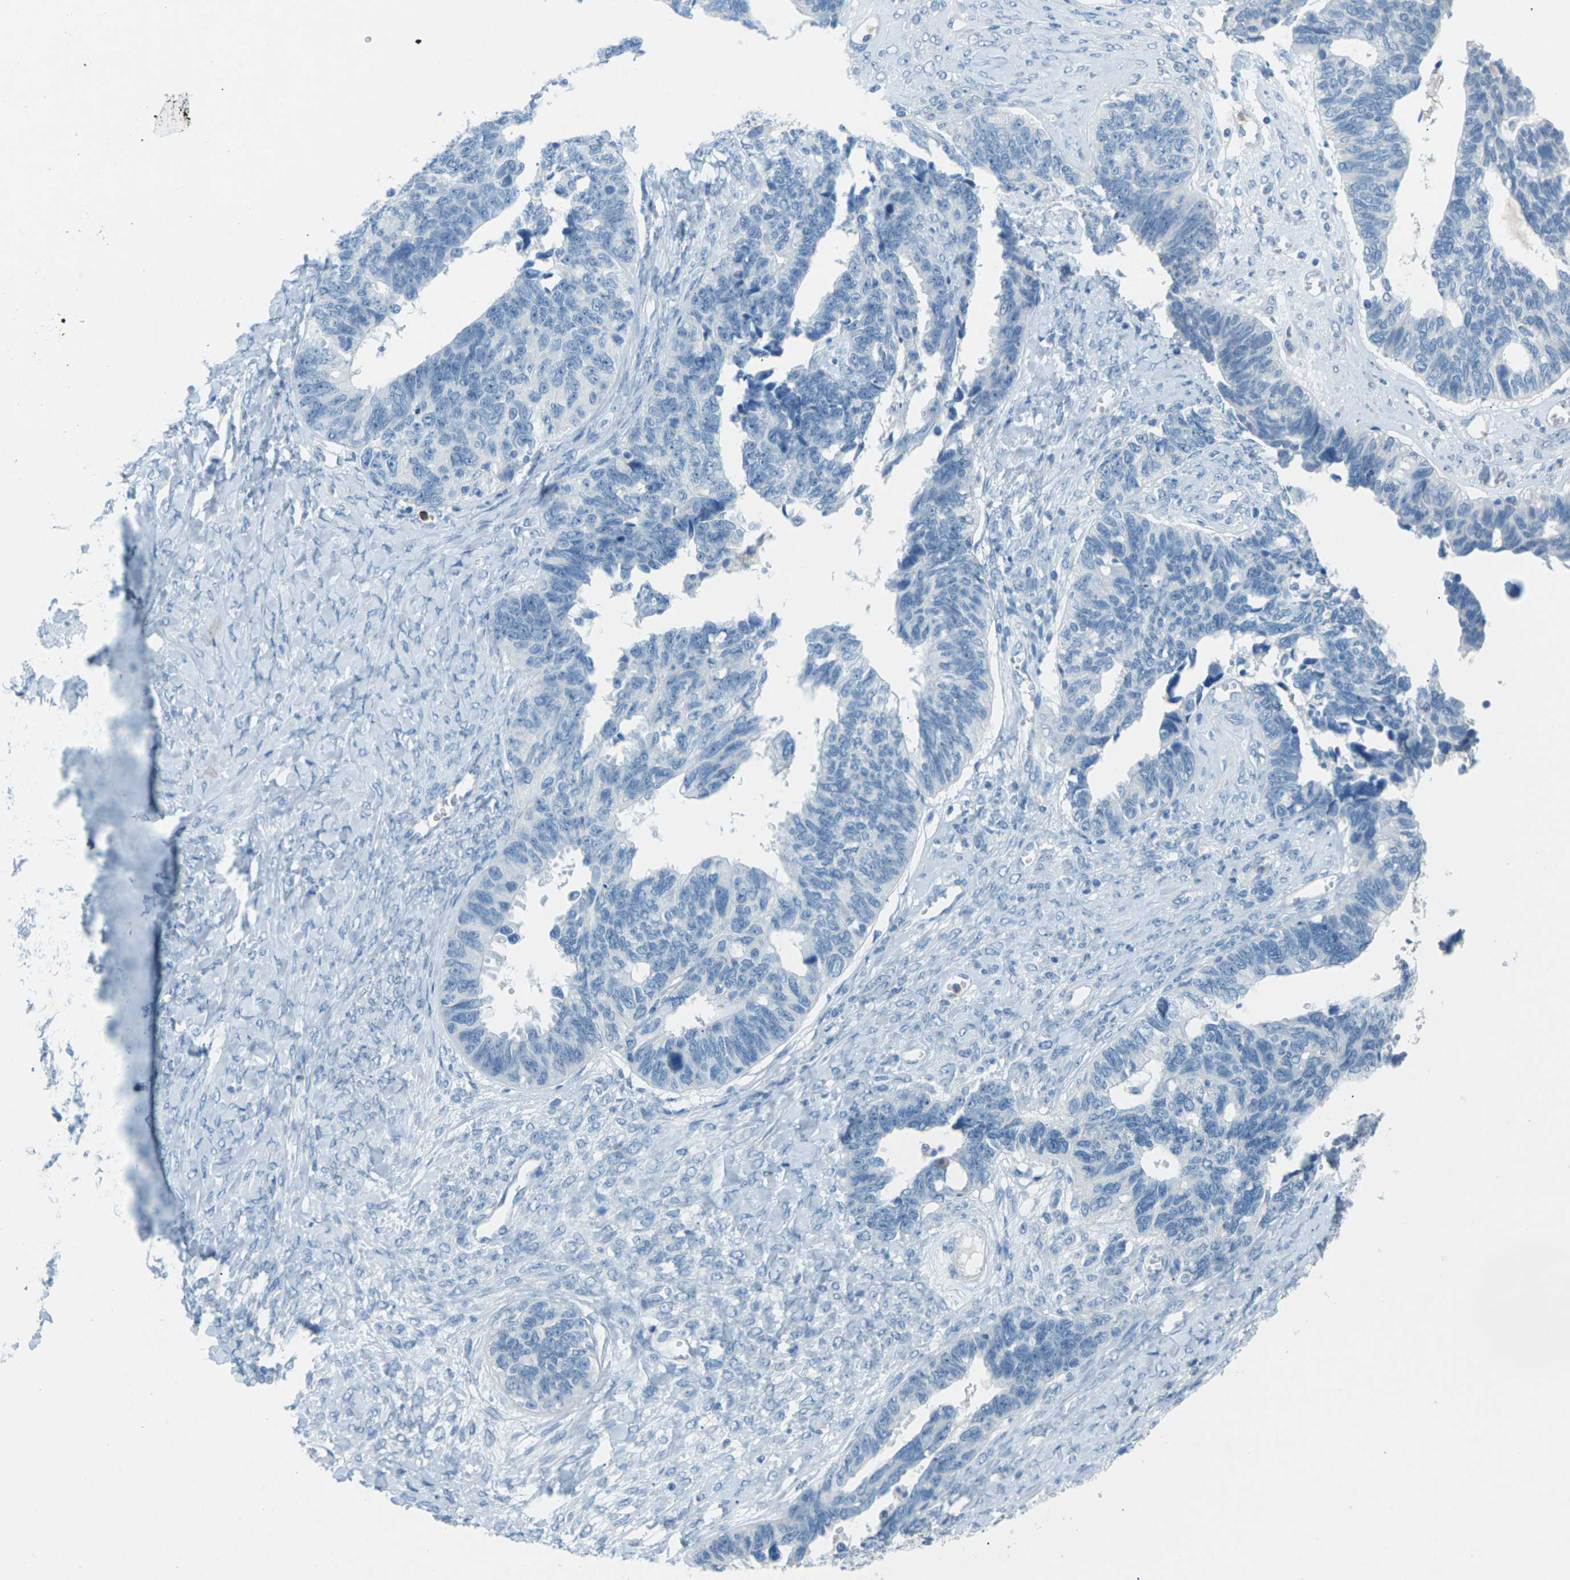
{"staining": {"intensity": "negative", "quantity": "none", "location": "none"}, "tissue": "ovarian cancer", "cell_type": "Tumor cells", "image_type": "cancer", "snomed": [{"axis": "morphology", "description": "Cystadenocarcinoma, serous, NOS"}, {"axis": "topography", "description": "Ovary"}], "caption": "A high-resolution histopathology image shows immunohistochemistry (IHC) staining of ovarian serous cystadenocarcinoma, which demonstrates no significant expression in tumor cells. (DAB immunohistochemistry (IHC) visualized using brightfield microscopy, high magnification).", "gene": "CDH16", "patient": {"sex": "female", "age": 79}}